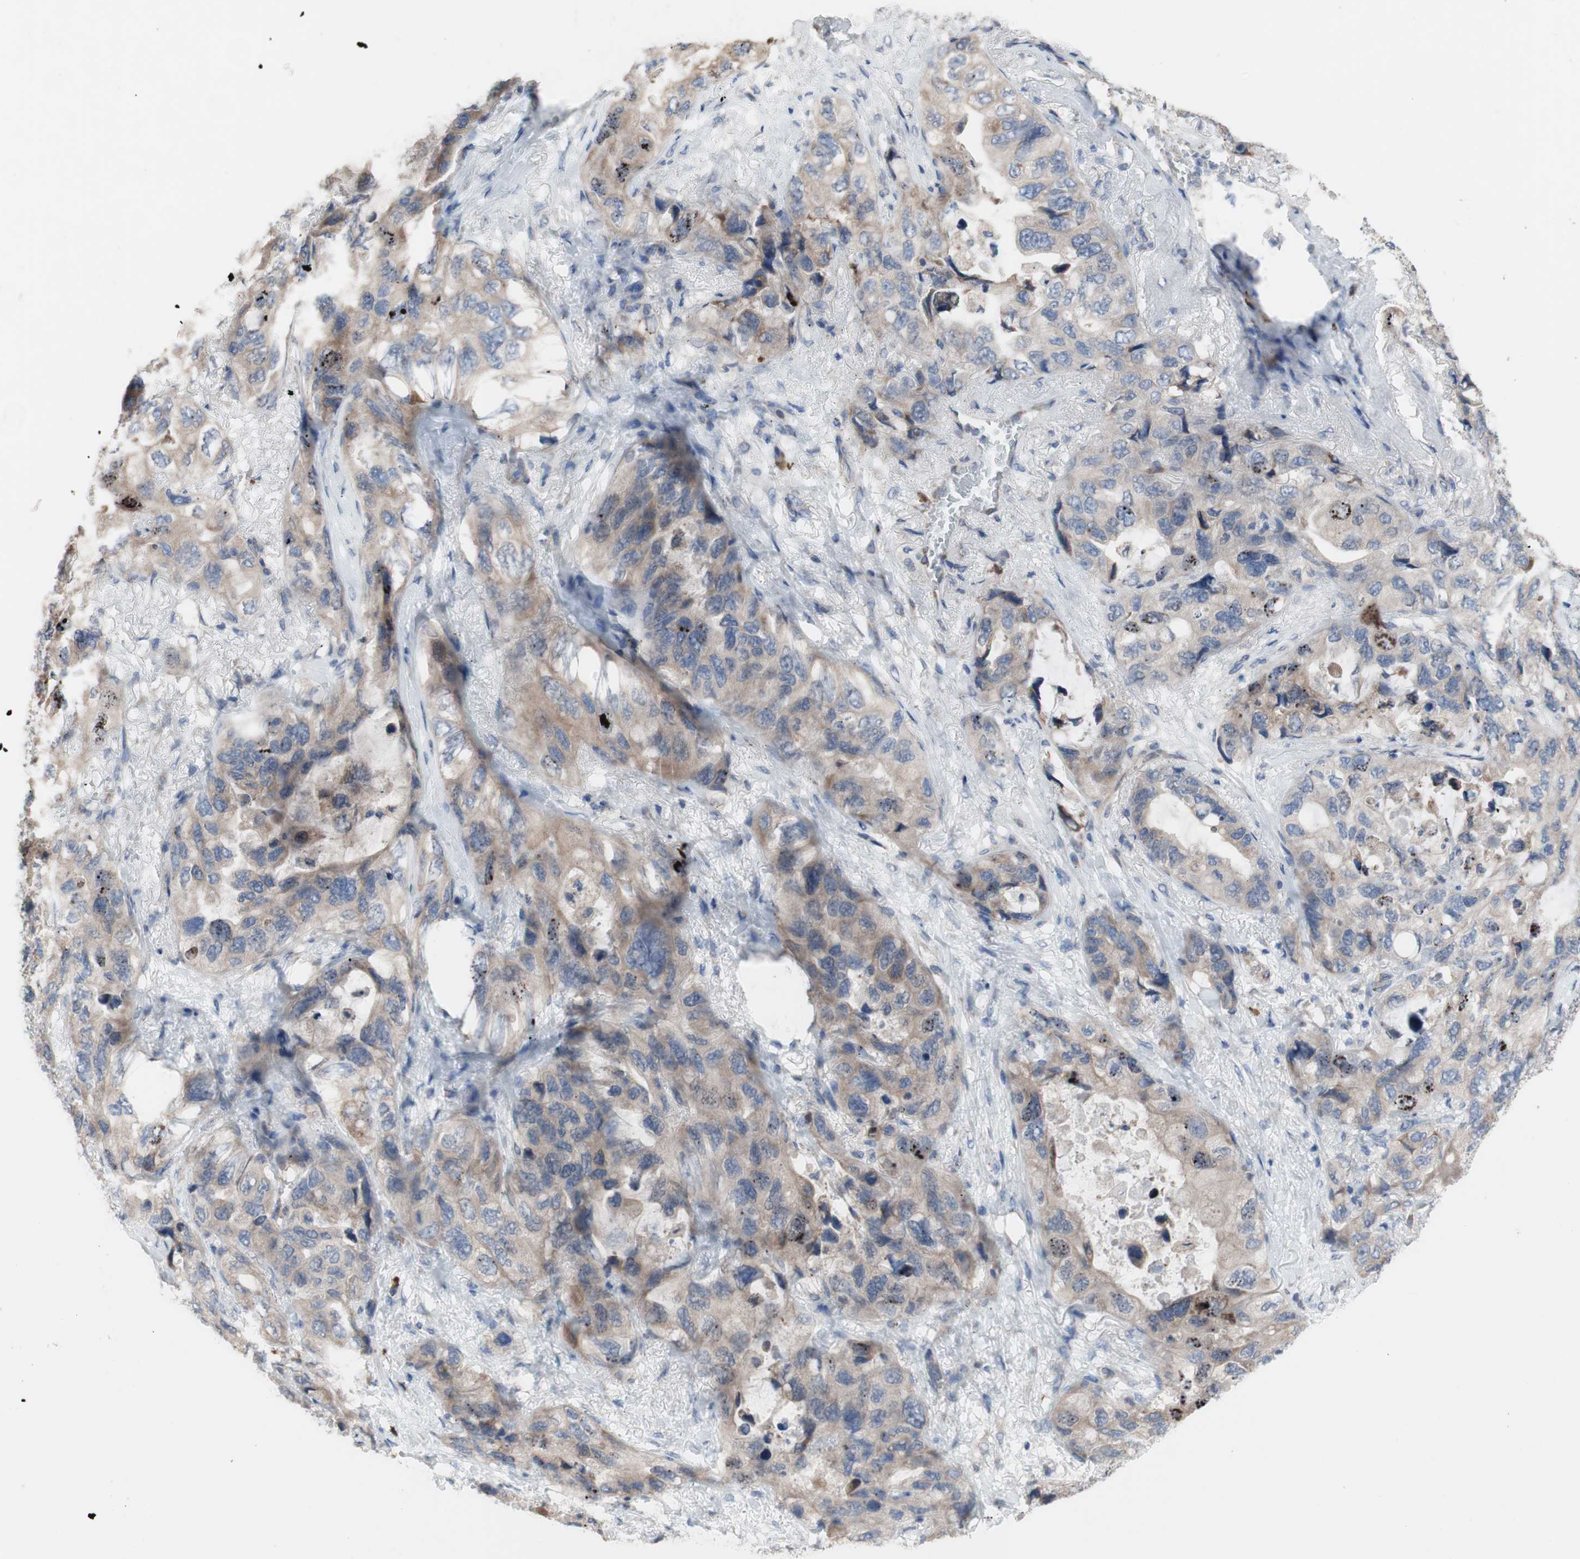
{"staining": {"intensity": "moderate", "quantity": "25%-75%", "location": "cytoplasmic/membranous,nuclear"}, "tissue": "lung cancer", "cell_type": "Tumor cells", "image_type": "cancer", "snomed": [{"axis": "morphology", "description": "Squamous cell carcinoma, NOS"}, {"axis": "topography", "description": "Lung"}], "caption": "The photomicrograph exhibits staining of squamous cell carcinoma (lung), revealing moderate cytoplasmic/membranous and nuclear protein positivity (brown color) within tumor cells.", "gene": "TTC14", "patient": {"sex": "female", "age": 73}}